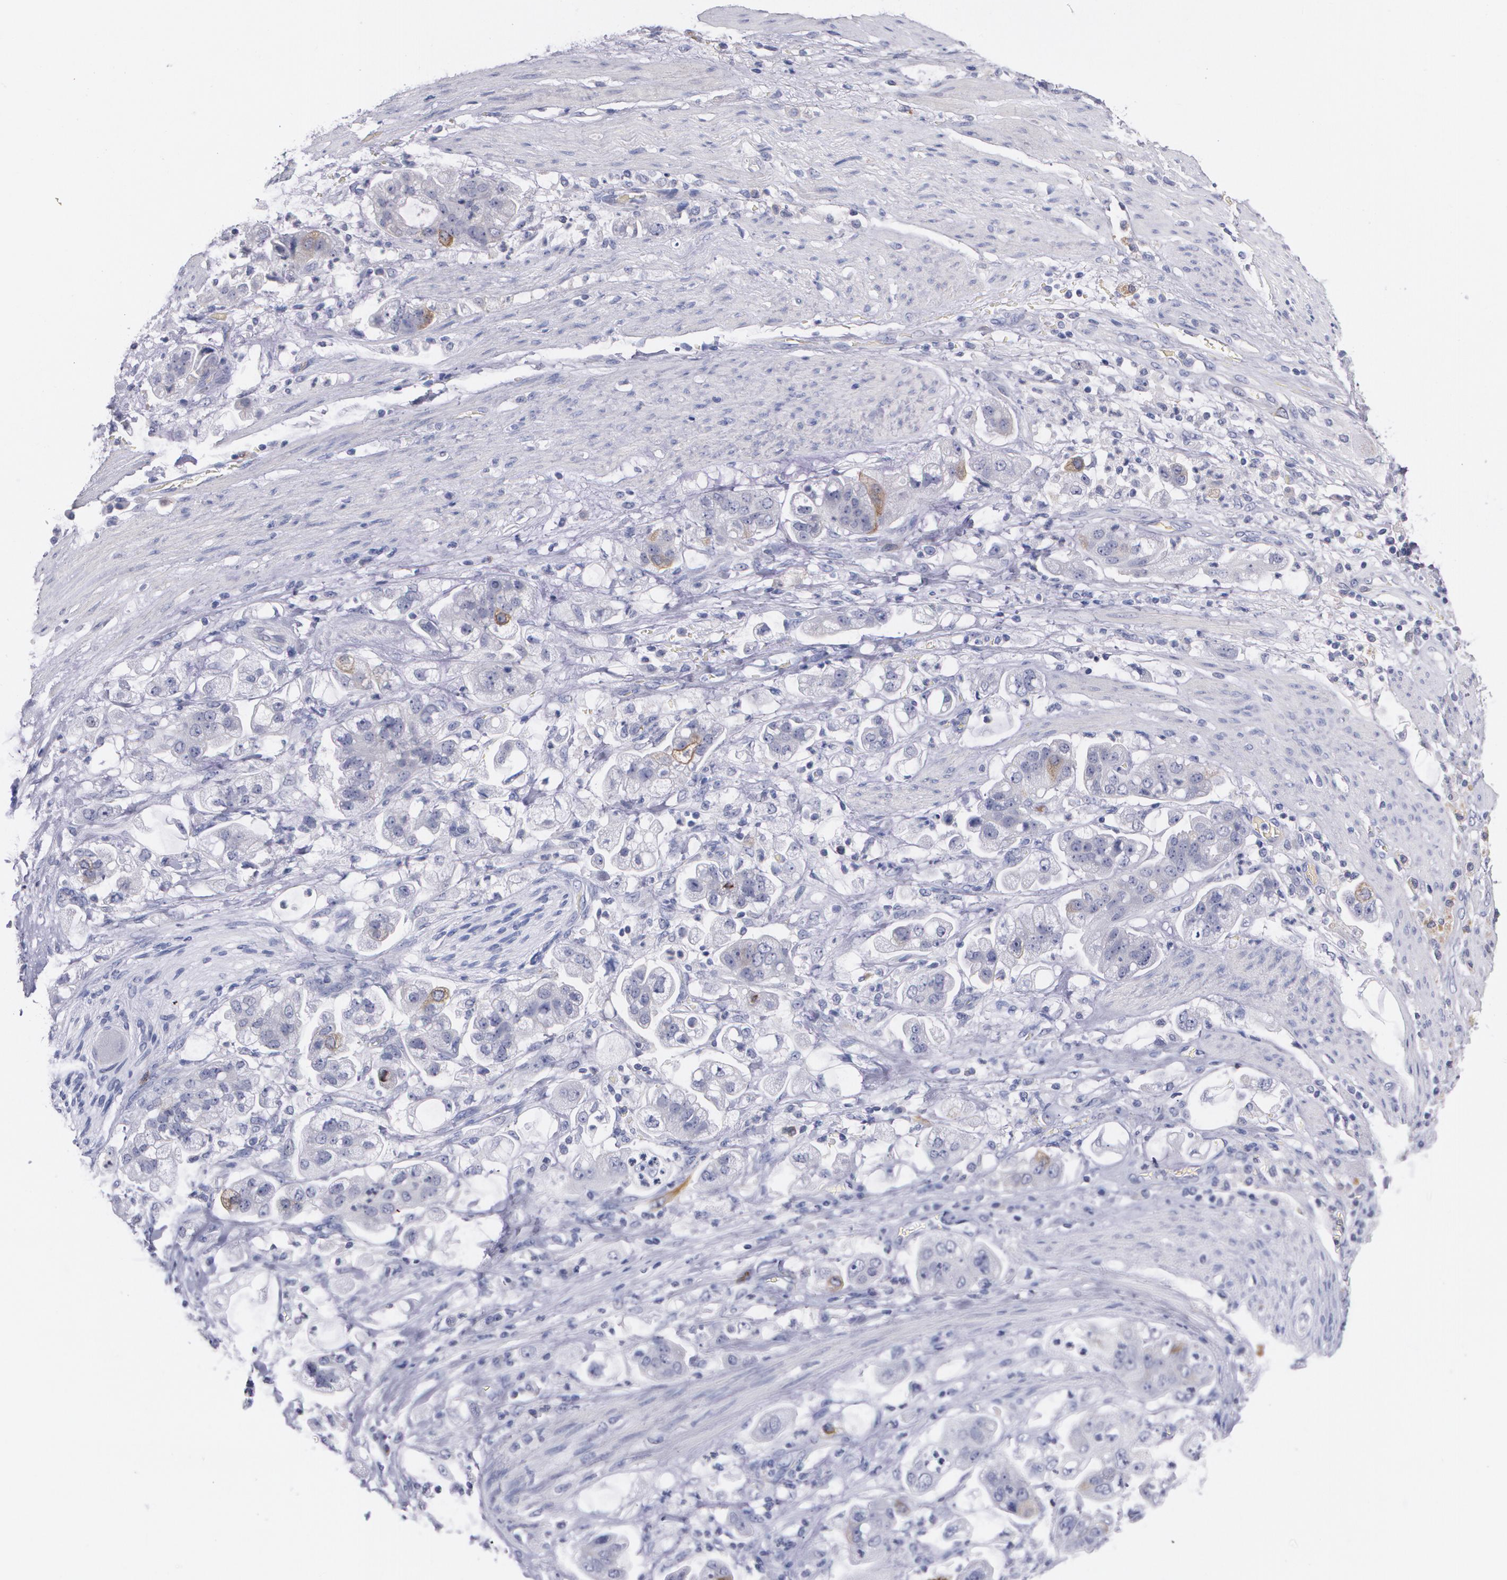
{"staining": {"intensity": "moderate", "quantity": "<25%", "location": "cytoplasmic/membranous"}, "tissue": "stomach cancer", "cell_type": "Tumor cells", "image_type": "cancer", "snomed": [{"axis": "morphology", "description": "Adenocarcinoma, NOS"}, {"axis": "topography", "description": "Stomach"}], "caption": "Immunohistochemical staining of stomach adenocarcinoma displays low levels of moderate cytoplasmic/membranous protein positivity in approximately <25% of tumor cells.", "gene": "HMMR", "patient": {"sex": "male", "age": 62}}